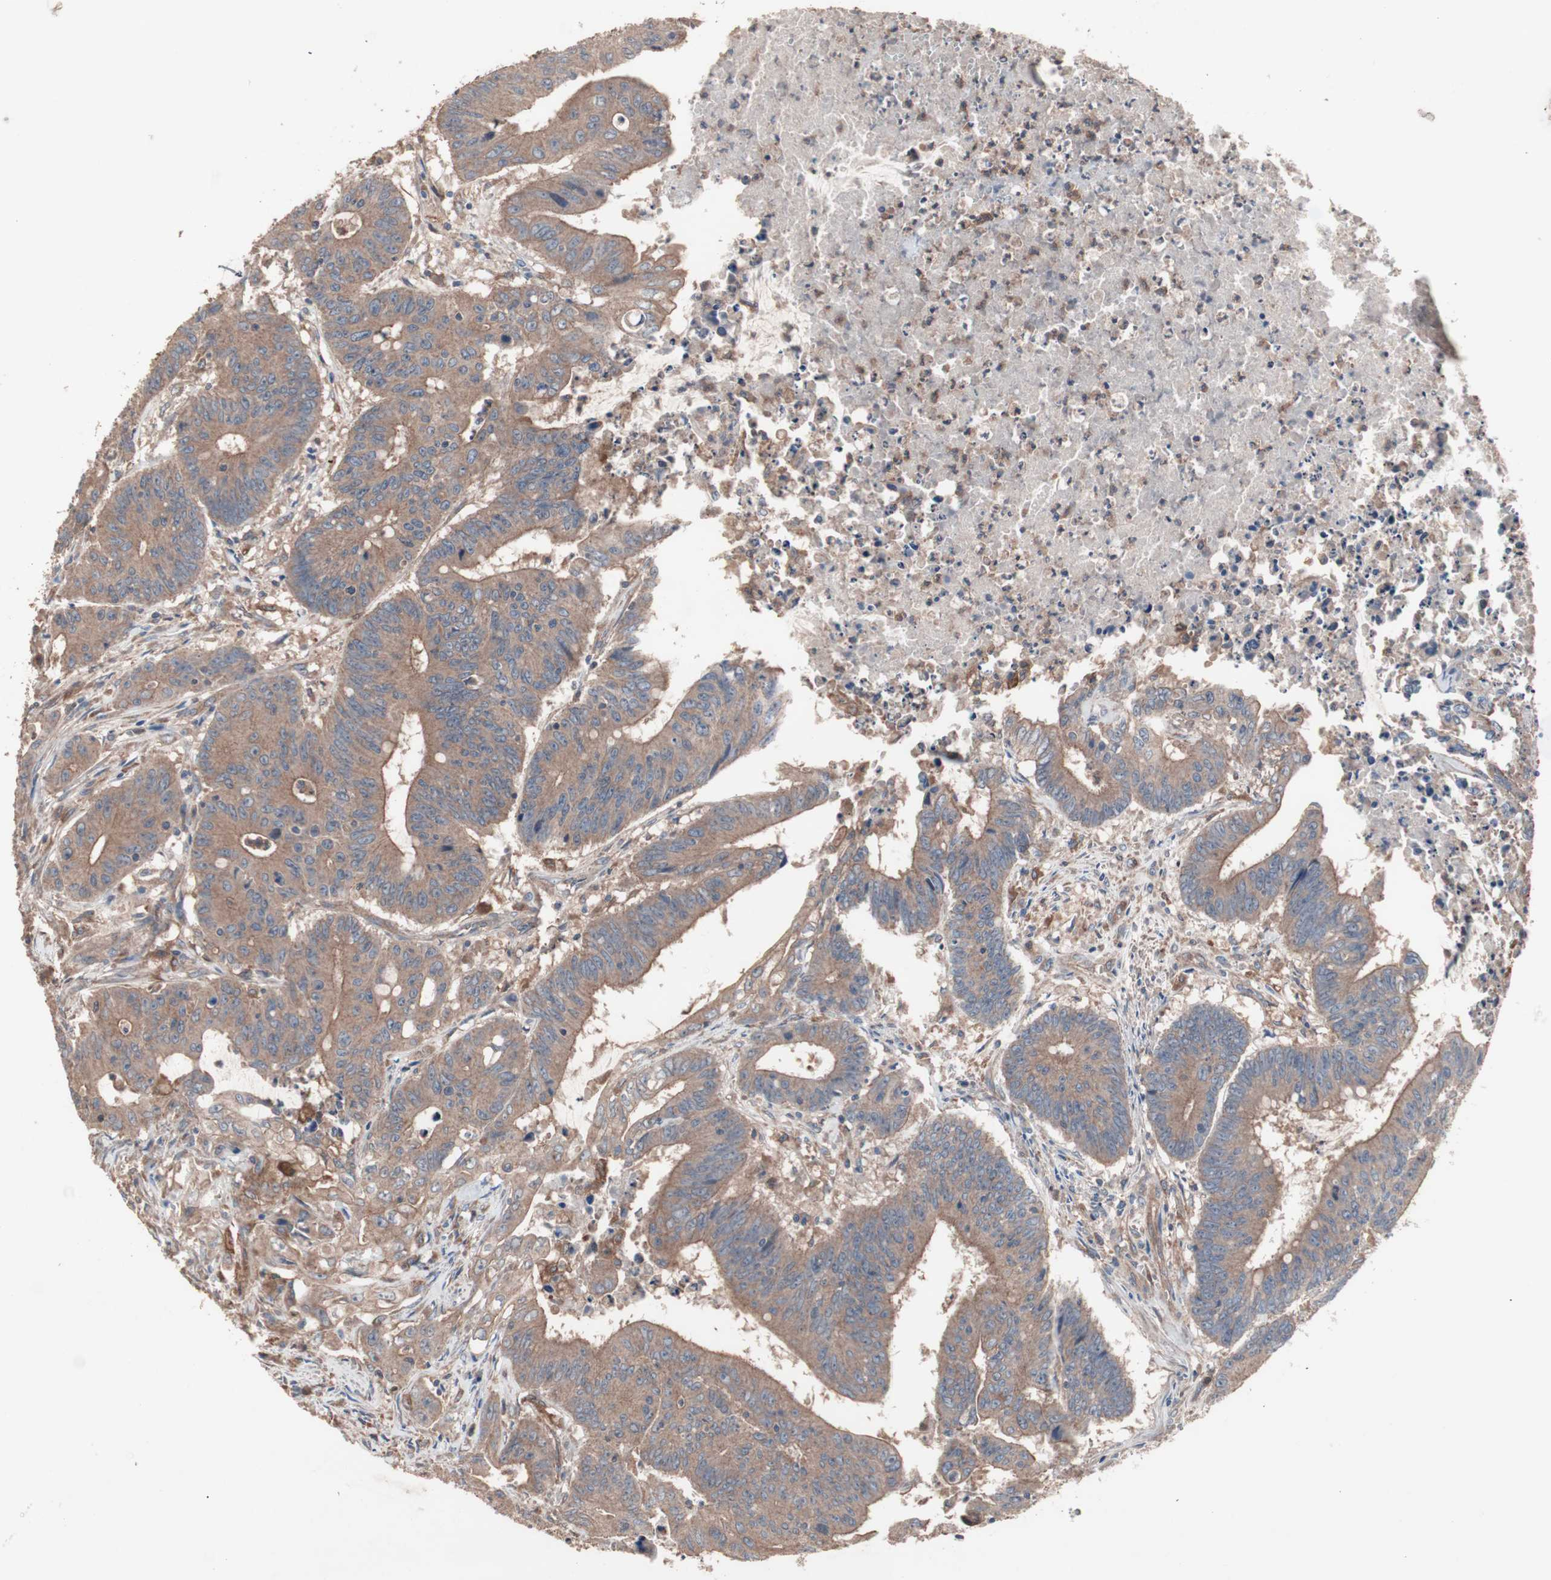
{"staining": {"intensity": "moderate", "quantity": ">75%", "location": "cytoplasmic/membranous"}, "tissue": "colorectal cancer", "cell_type": "Tumor cells", "image_type": "cancer", "snomed": [{"axis": "morphology", "description": "Adenocarcinoma, NOS"}, {"axis": "topography", "description": "Colon"}], "caption": "Colorectal cancer (adenocarcinoma) stained with a protein marker exhibits moderate staining in tumor cells.", "gene": "ATG7", "patient": {"sex": "male", "age": 45}}